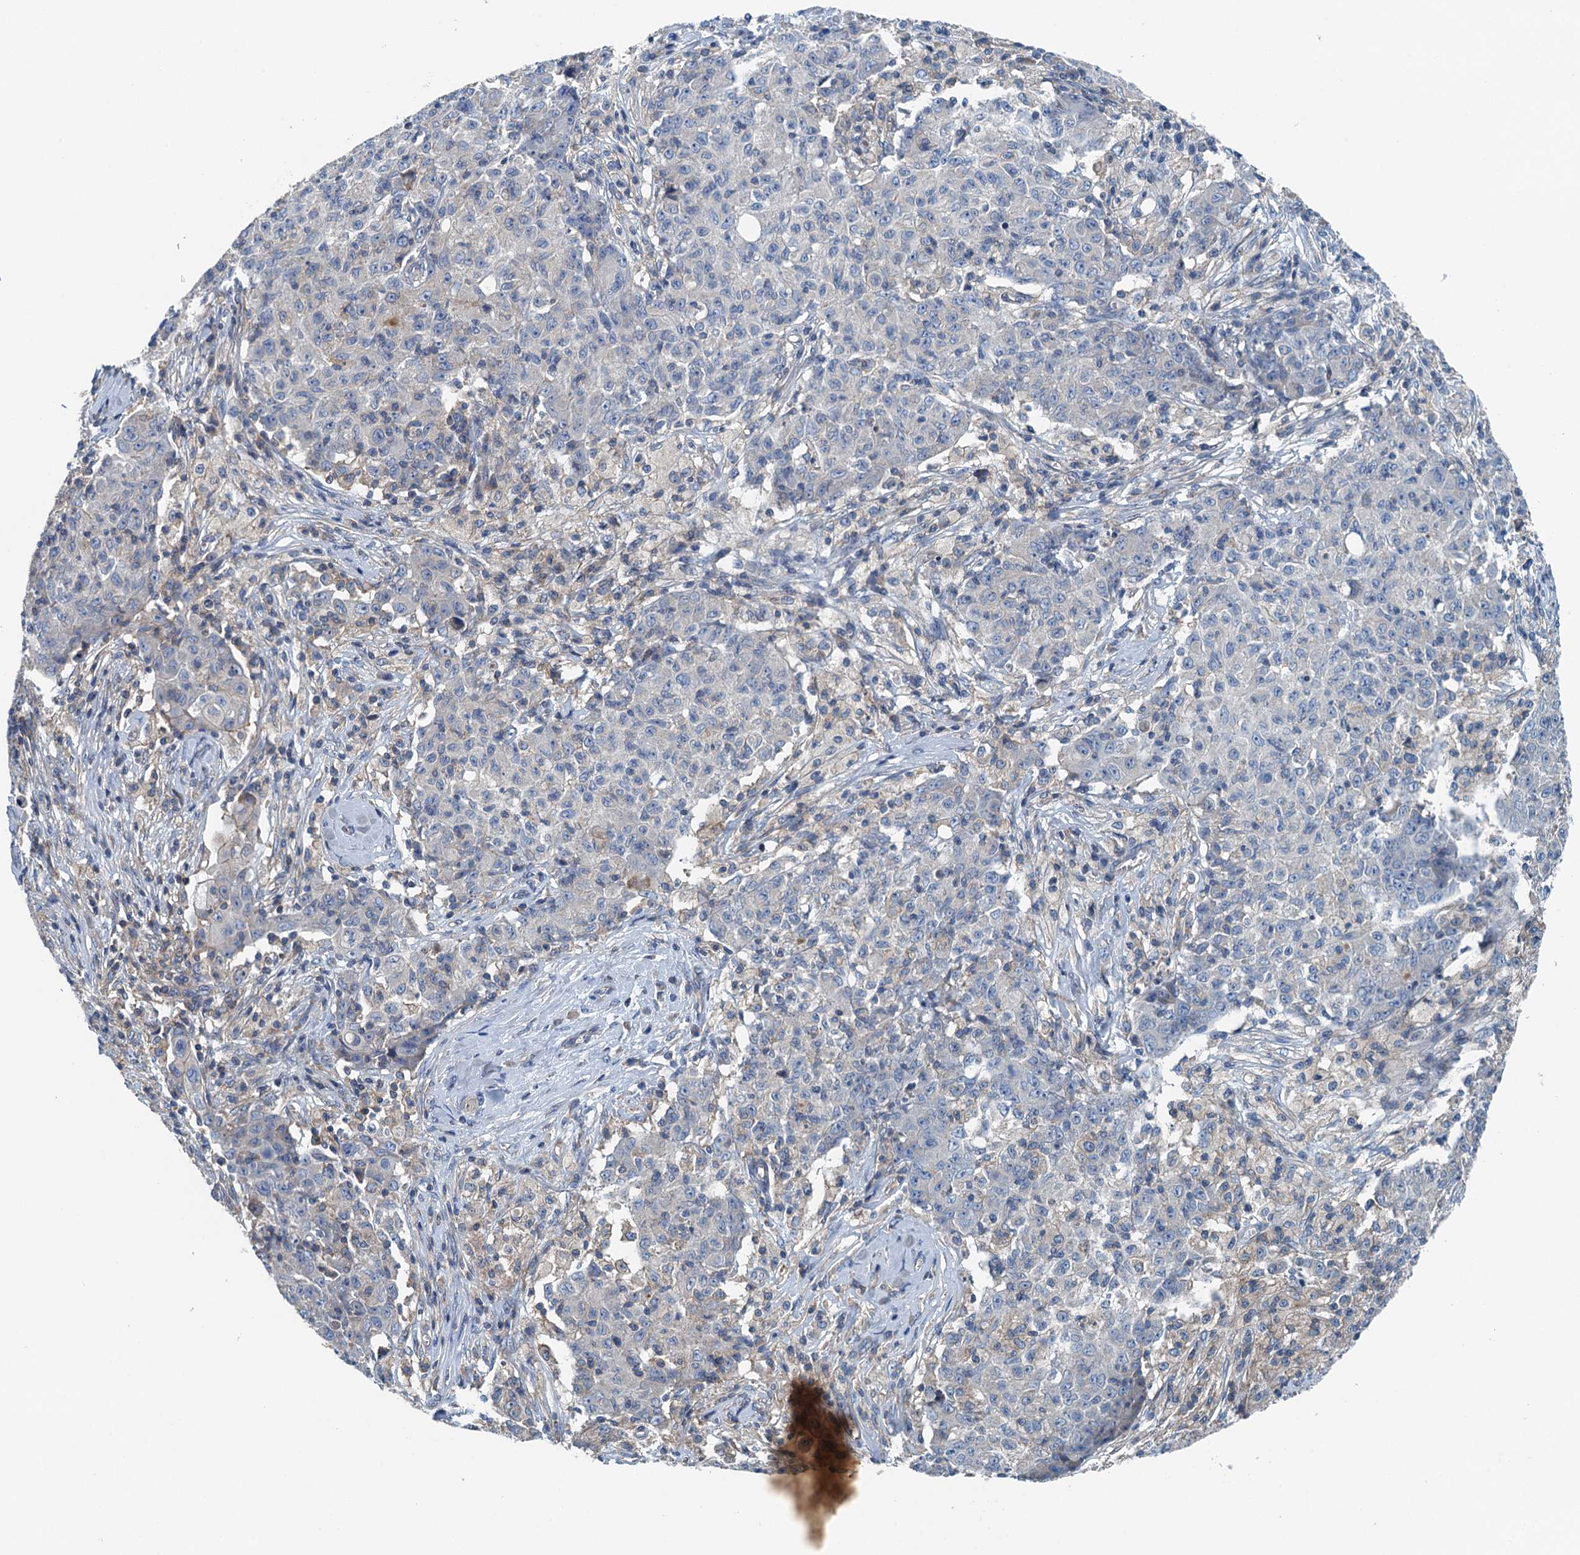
{"staining": {"intensity": "negative", "quantity": "none", "location": "none"}, "tissue": "ovarian cancer", "cell_type": "Tumor cells", "image_type": "cancer", "snomed": [{"axis": "morphology", "description": "Carcinoma, endometroid"}, {"axis": "topography", "description": "Ovary"}], "caption": "Tumor cells are negative for protein expression in human endometroid carcinoma (ovarian).", "gene": "PPP1R14D", "patient": {"sex": "female", "age": 42}}